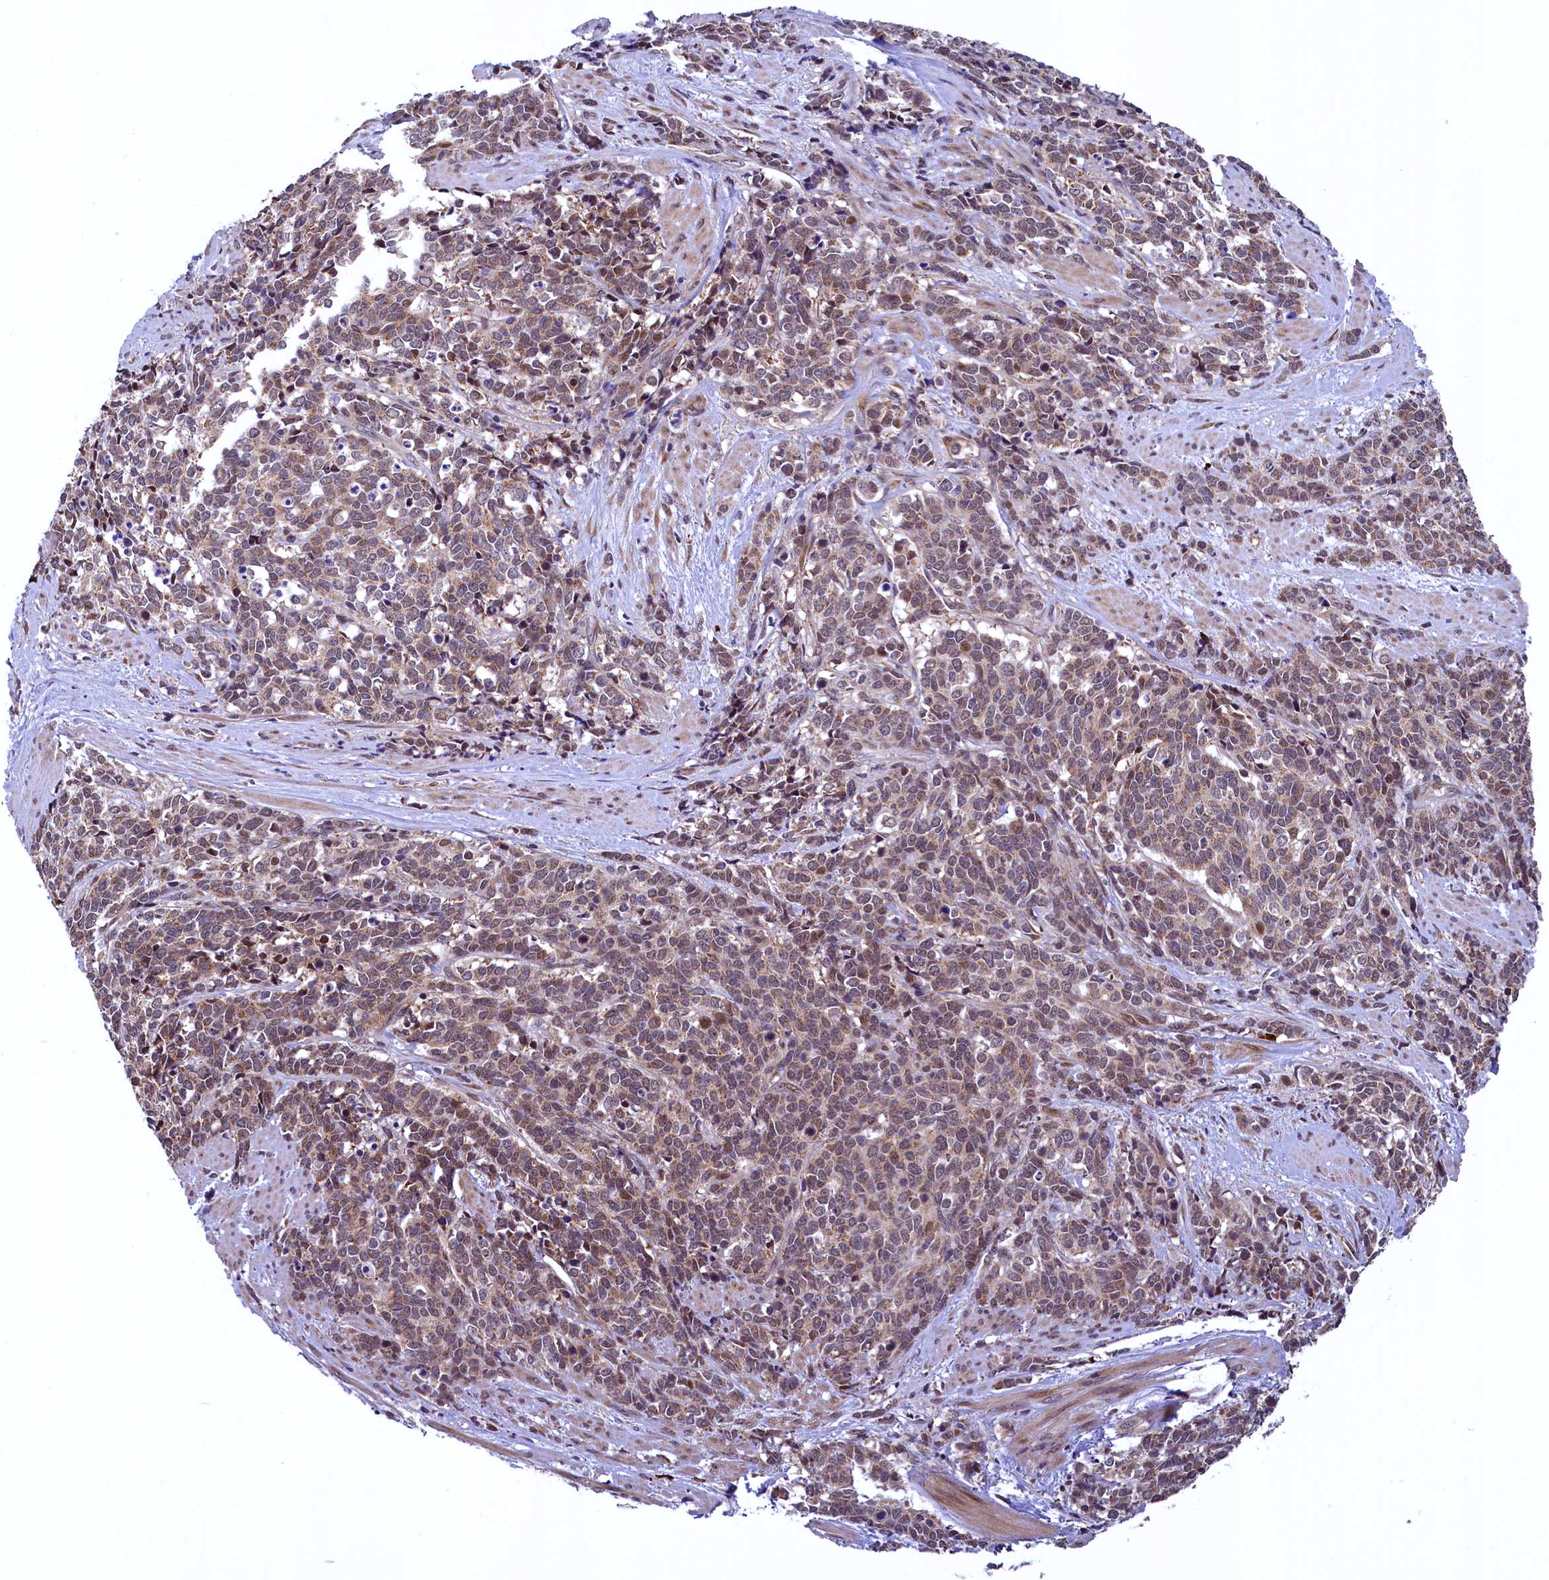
{"staining": {"intensity": "moderate", "quantity": "<25%", "location": "cytoplasmic/membranous,nuclear"}, "tissue": "cervical cancer", "cell_type": "Tumor cells", "image_type": "cancer", "snomed": [{"axis": "morphology", "description": "Squamous cell carcinoma, NOS"}, {"axis": "topography", "description": "Cervix"}], "caption": "The histopathology image shows staining of cervical cancer, revealing moderate cytoplasmic/membranous and nuclear protein expression (brown color) within tumor cells.", "gene": "RBFA", "patient": {"sex": "female", "age": 60}}